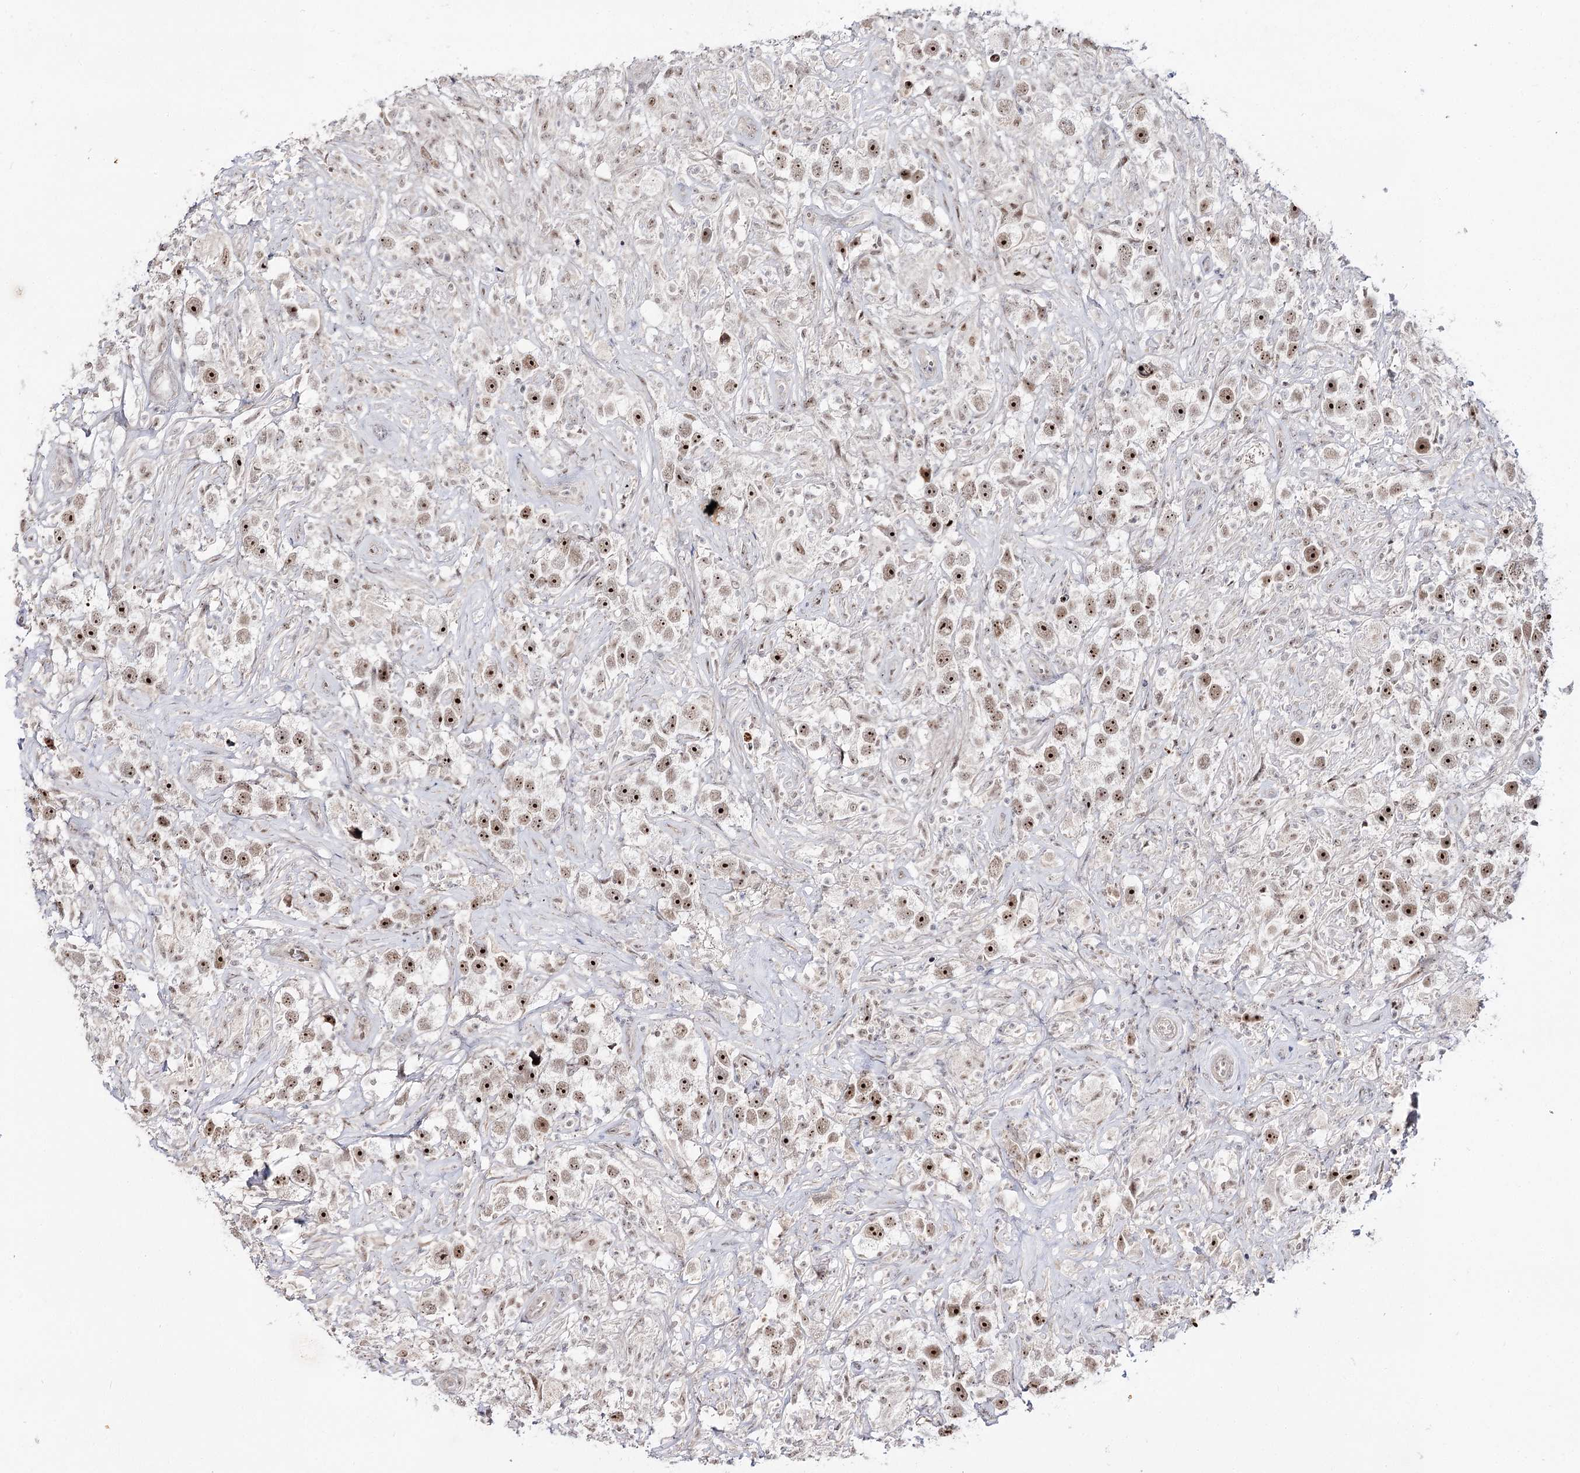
{"staining": {"intensity": "strong", "quantity": ">75%", "location": "nuclear"}, "tissue": "testis cancer", "cell_type": "Tumor cells", "image_type": "cancer", "snomed": [{"axis": "morphology", "description": "Seminoma, NOS"}, {"axis": "topography", "description": "Testis"}], "caption": "Tumor cells display high levels of strong nuclear expression in approximately >75% of cells in human seminoma (testis).", "gene": "RRP9", "patient": {"sex": "male", "age": 49}}